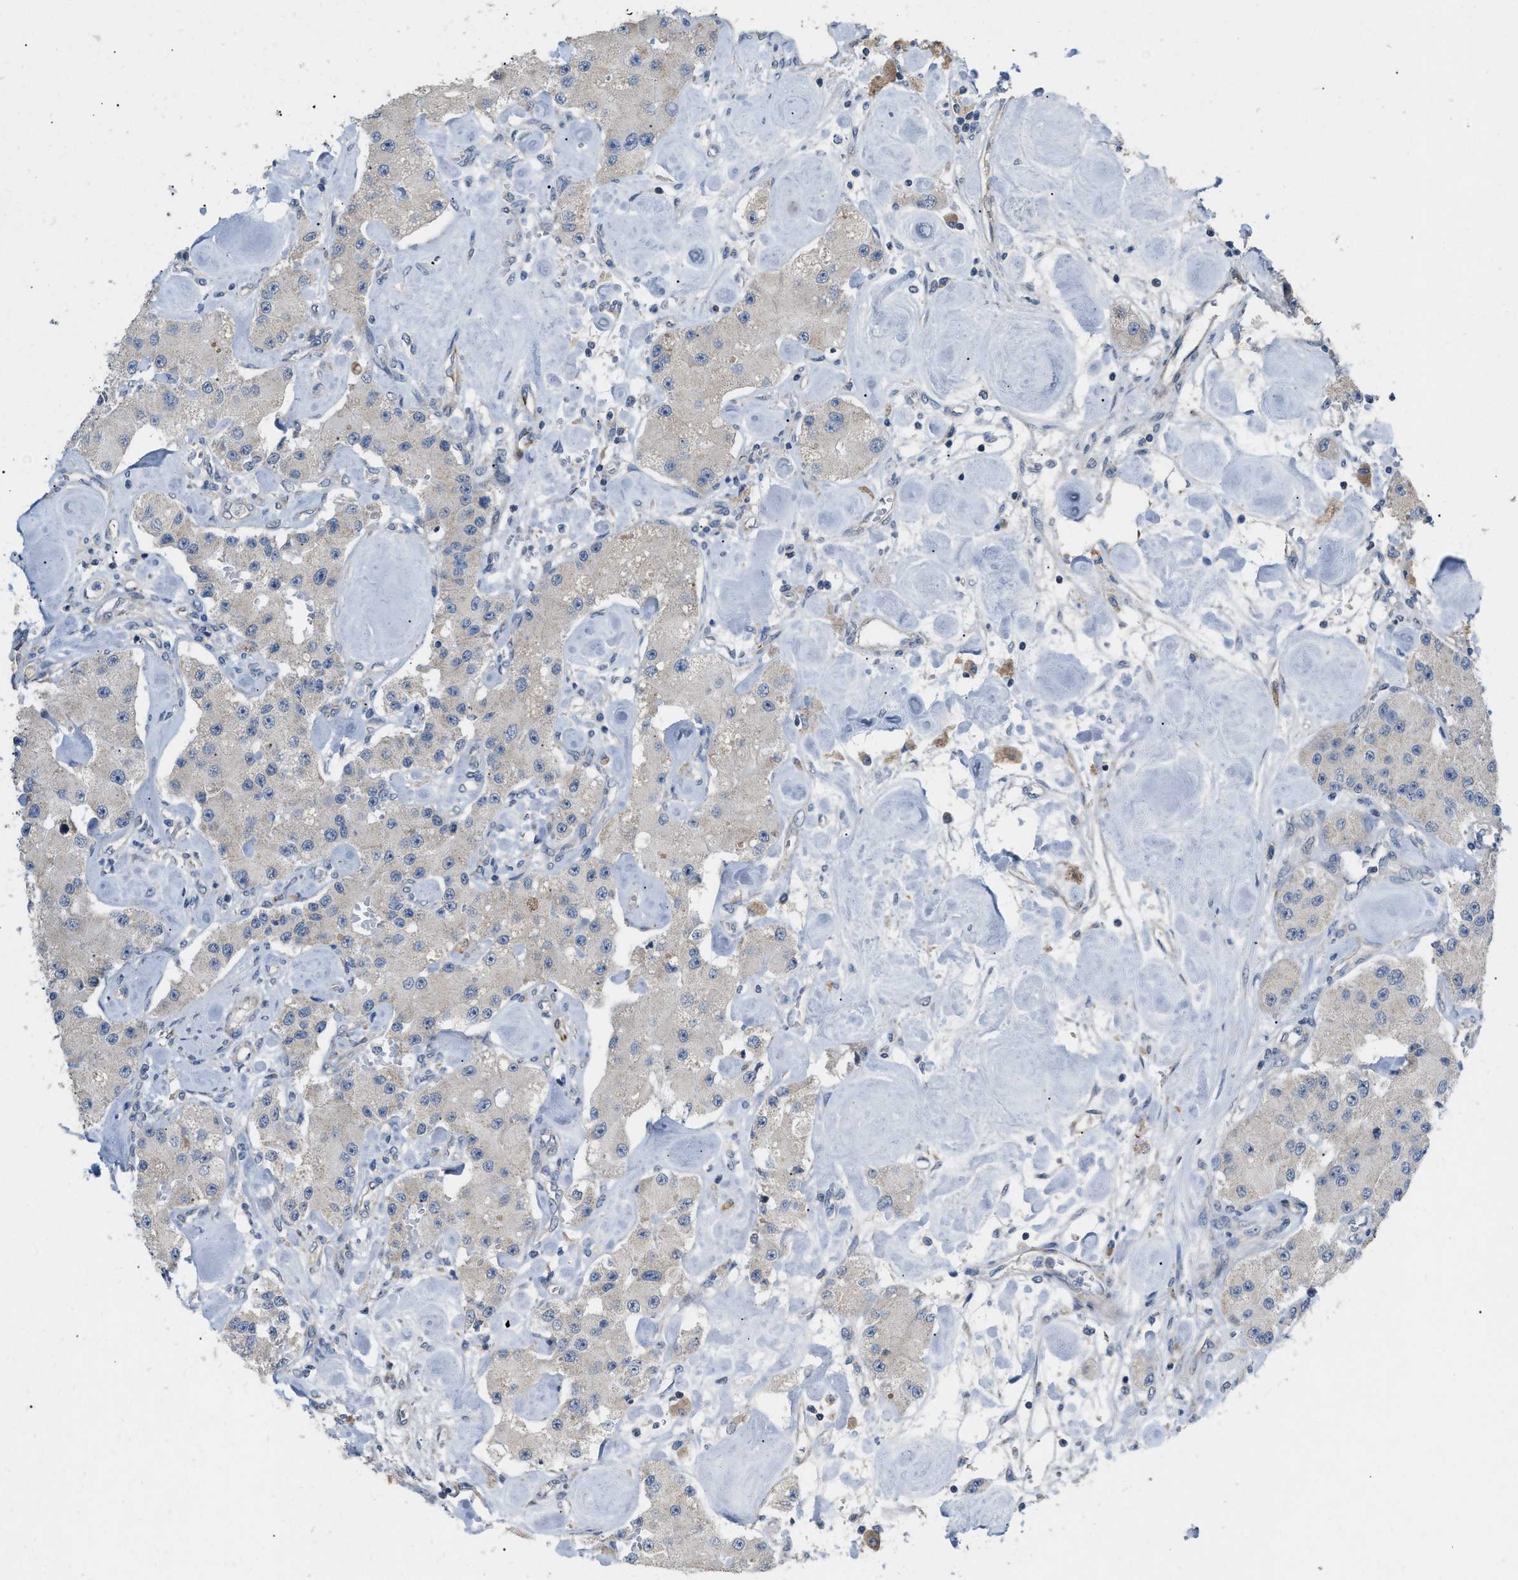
{"staining": {"intensity": "negative", "quantity": "none", "location": "none"}, "tissue": "carcinoid", "cell_type": "Tumor cells", "image_type": "cancer", "snomed": [{"axis": "morphology", "description": "Carcinoid, malignant, NOS"}, {"axis": "topography", "description": "Pancreas"}], "caption": "A micrograph of human malignant carcinoid is negative for staining in tumor cells.", "gene": "DHX58", "patient": {"sex": "male", "age": 41}}